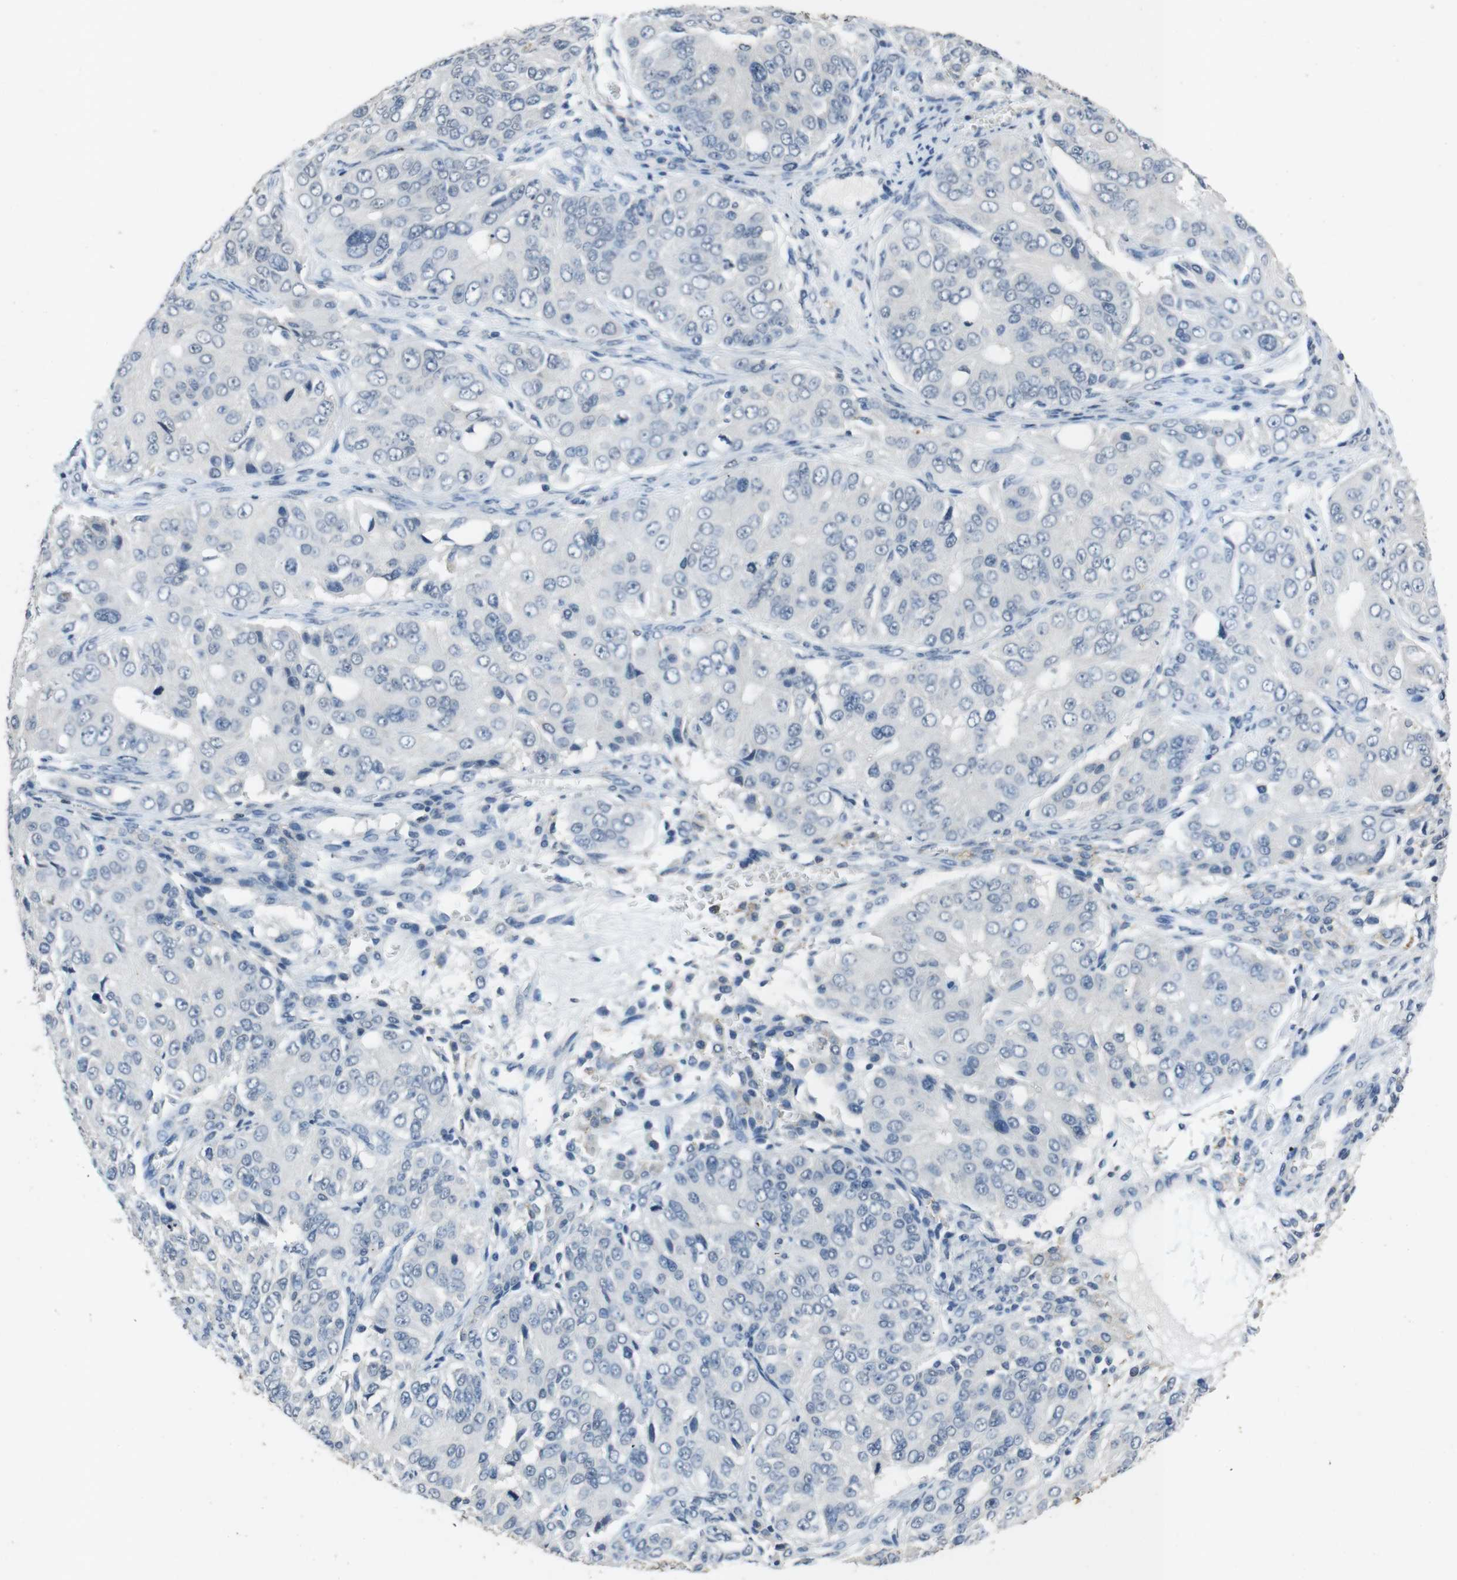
{"staining": {"intensity": "negative", "quantity": "none", "location": "none"}, "tissue": "ovarian cancer", "cell_type": "Tumor cells", "image_type": "cancer", "snomed": [{"axis": "morphology", "description": "Carcinoma, endometroid"}, {"axis": "topography", "description": "Ovary"}], "caption": "Immunohistochemistry (IHC) of endometroid carcinoma (ovarian) displays no expression in tumor cells.", "gene": "STBD1", "patient": {"sex": "female", "age": 51}}